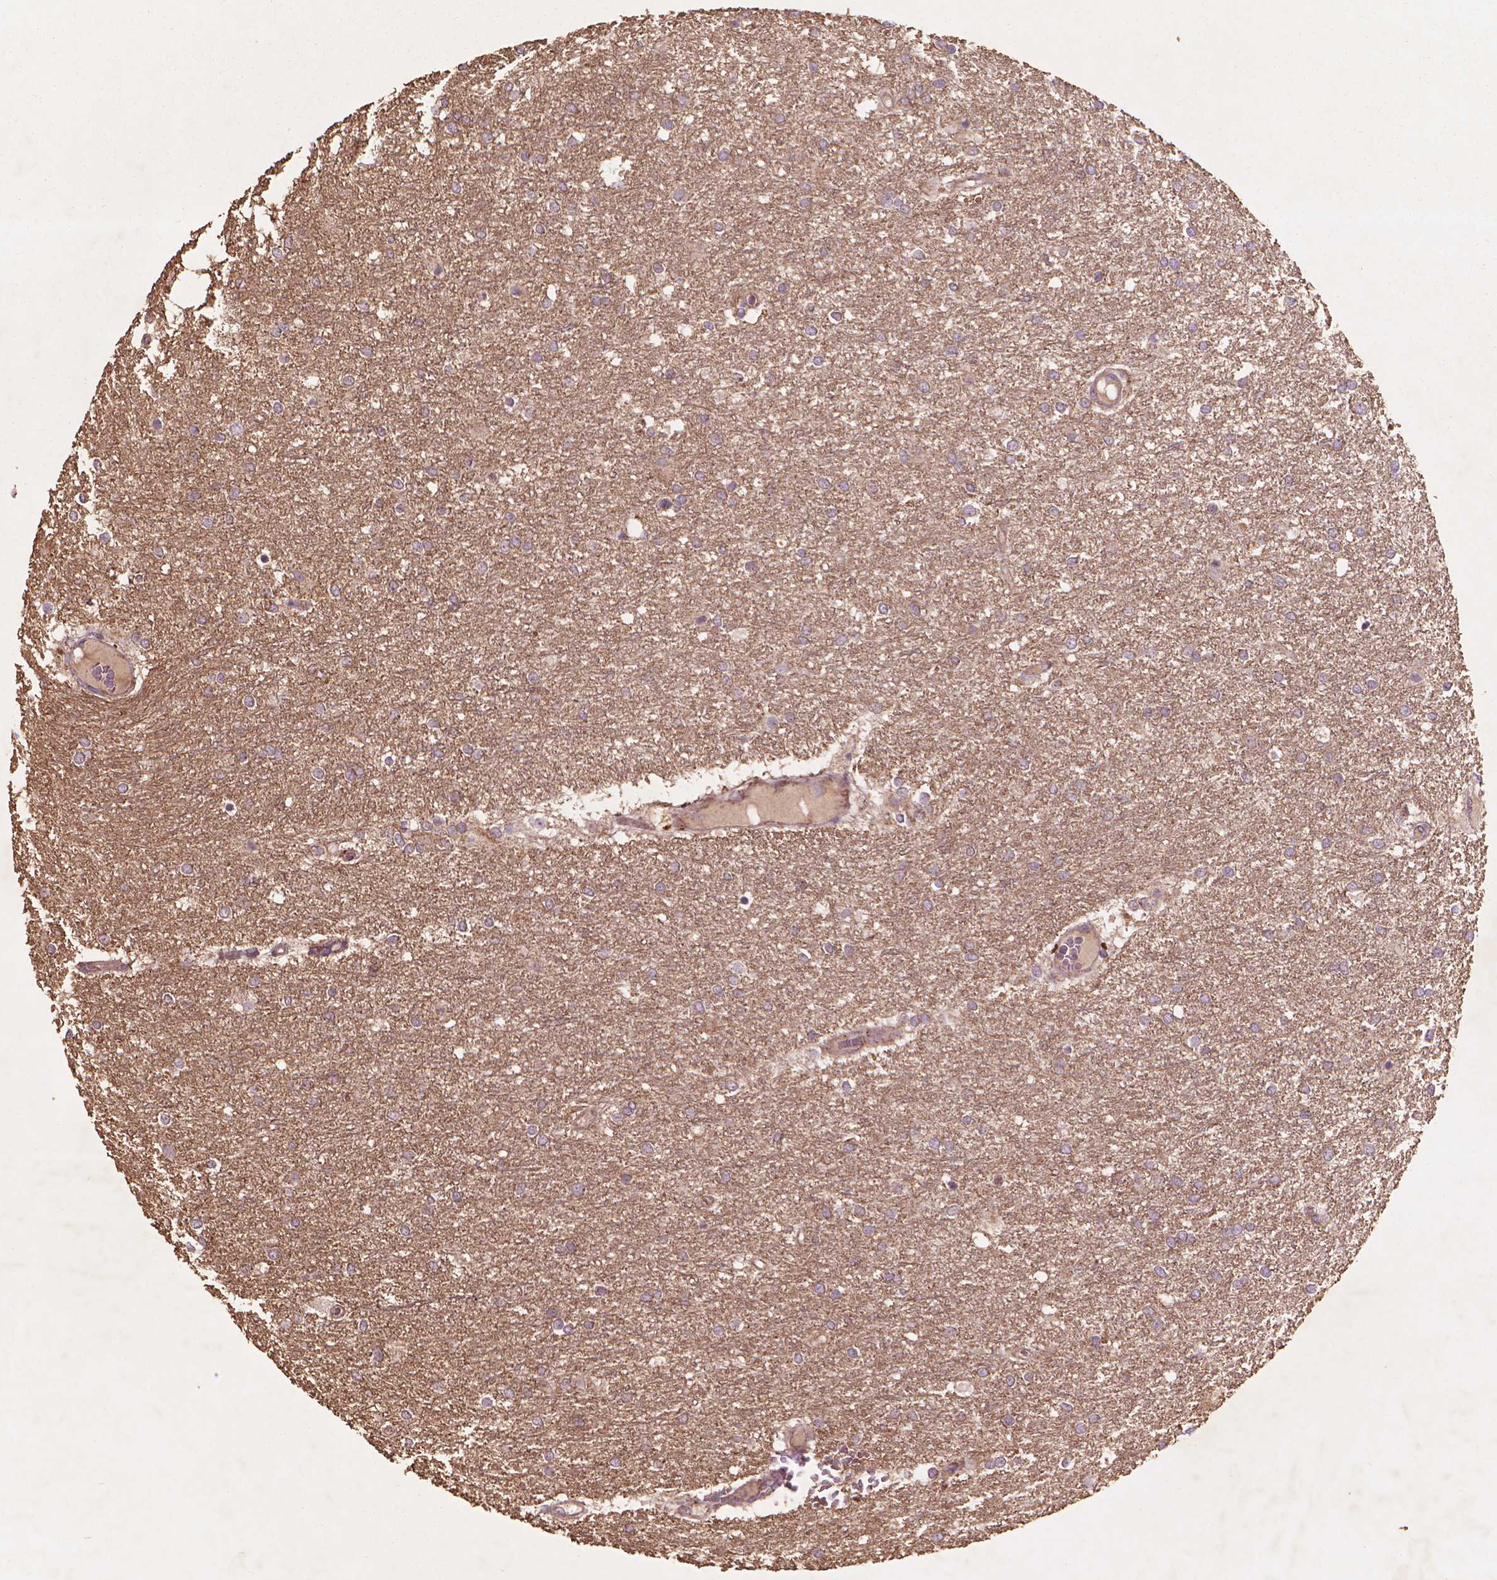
{"staining": {"intensity": "moderate", "quantity": ">75%", "location": "cytoplasmic/membranous"}, "tissue": "glioma", "cell_type": "Tumor cells", "image_type": "cancer", "snomed": [{"axis": "morphology", "description": "Glioma, malignant, High grade"}, {"axis": "topography", "description": "Brain"}], "caption": "DAB (3,3'-diaminobenzidine) immunohistochemical staining of human glioma reveals moderate cytoplasmic/membranous protein positivity in approximately >75% of tumor cells.", "gene": "NLRX1", "patient": {"sex": "female", "age": 61}}